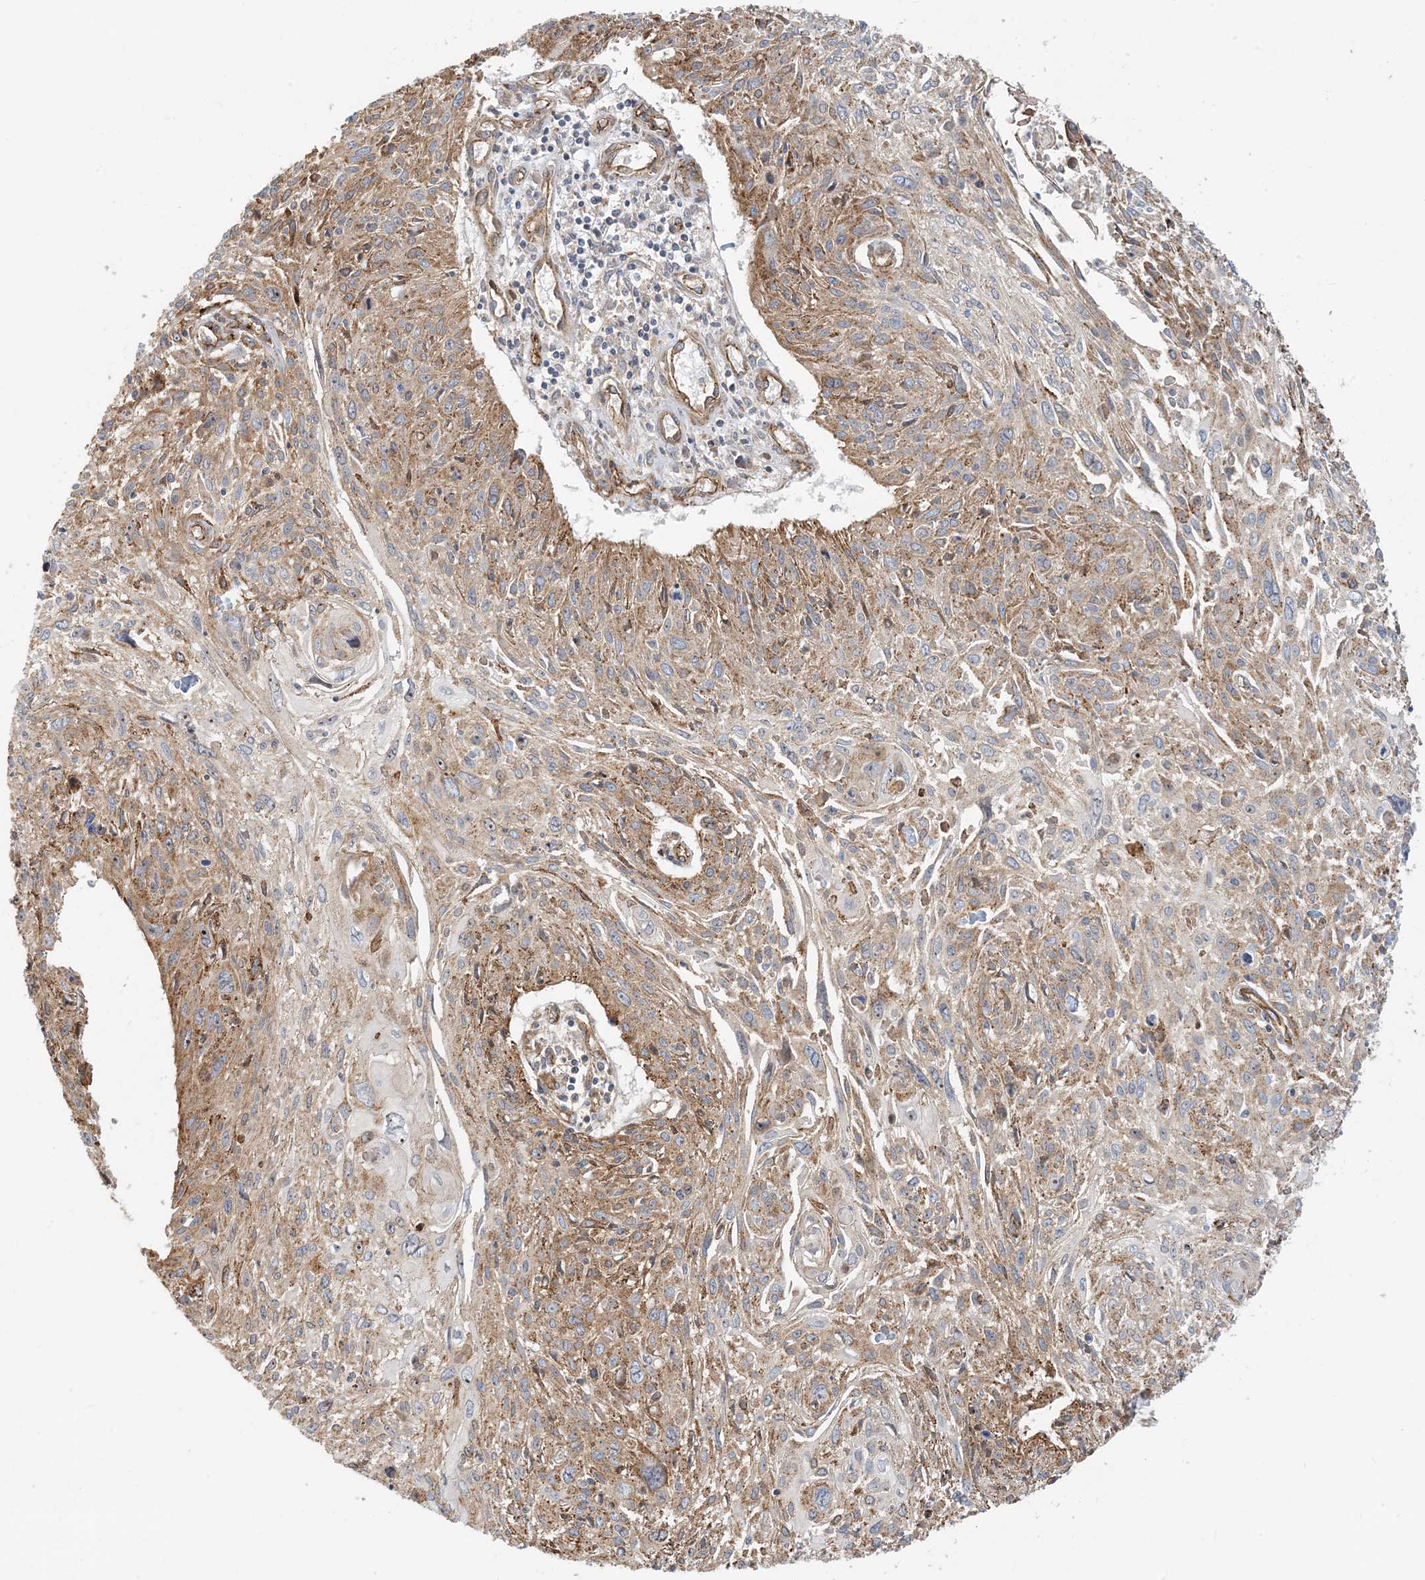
{"staining": {"intensity": "moderate", "quantity": ">75%", "location": "cytoplasmic/membranous"}, "tissue": "cervical cancer", "cell_type": "Tumor cells", "image_type": "cancer", "snomed": [{"axis": "morphology", "description": "Squamous cell carcinoma, NOS"}, {"axis": "topography", "description": "Cervix"}], "caption": "This histopathology image displays cervical squamous cell carcinoma stained with IHC to label a protein in brown. The cytoplasmic/membranous of tumor cells show moderate positivity for the protein. Nuclei are counter-stained blue.", "gene": "MYL5", "patient": {"sex": "female", "age": 51}}